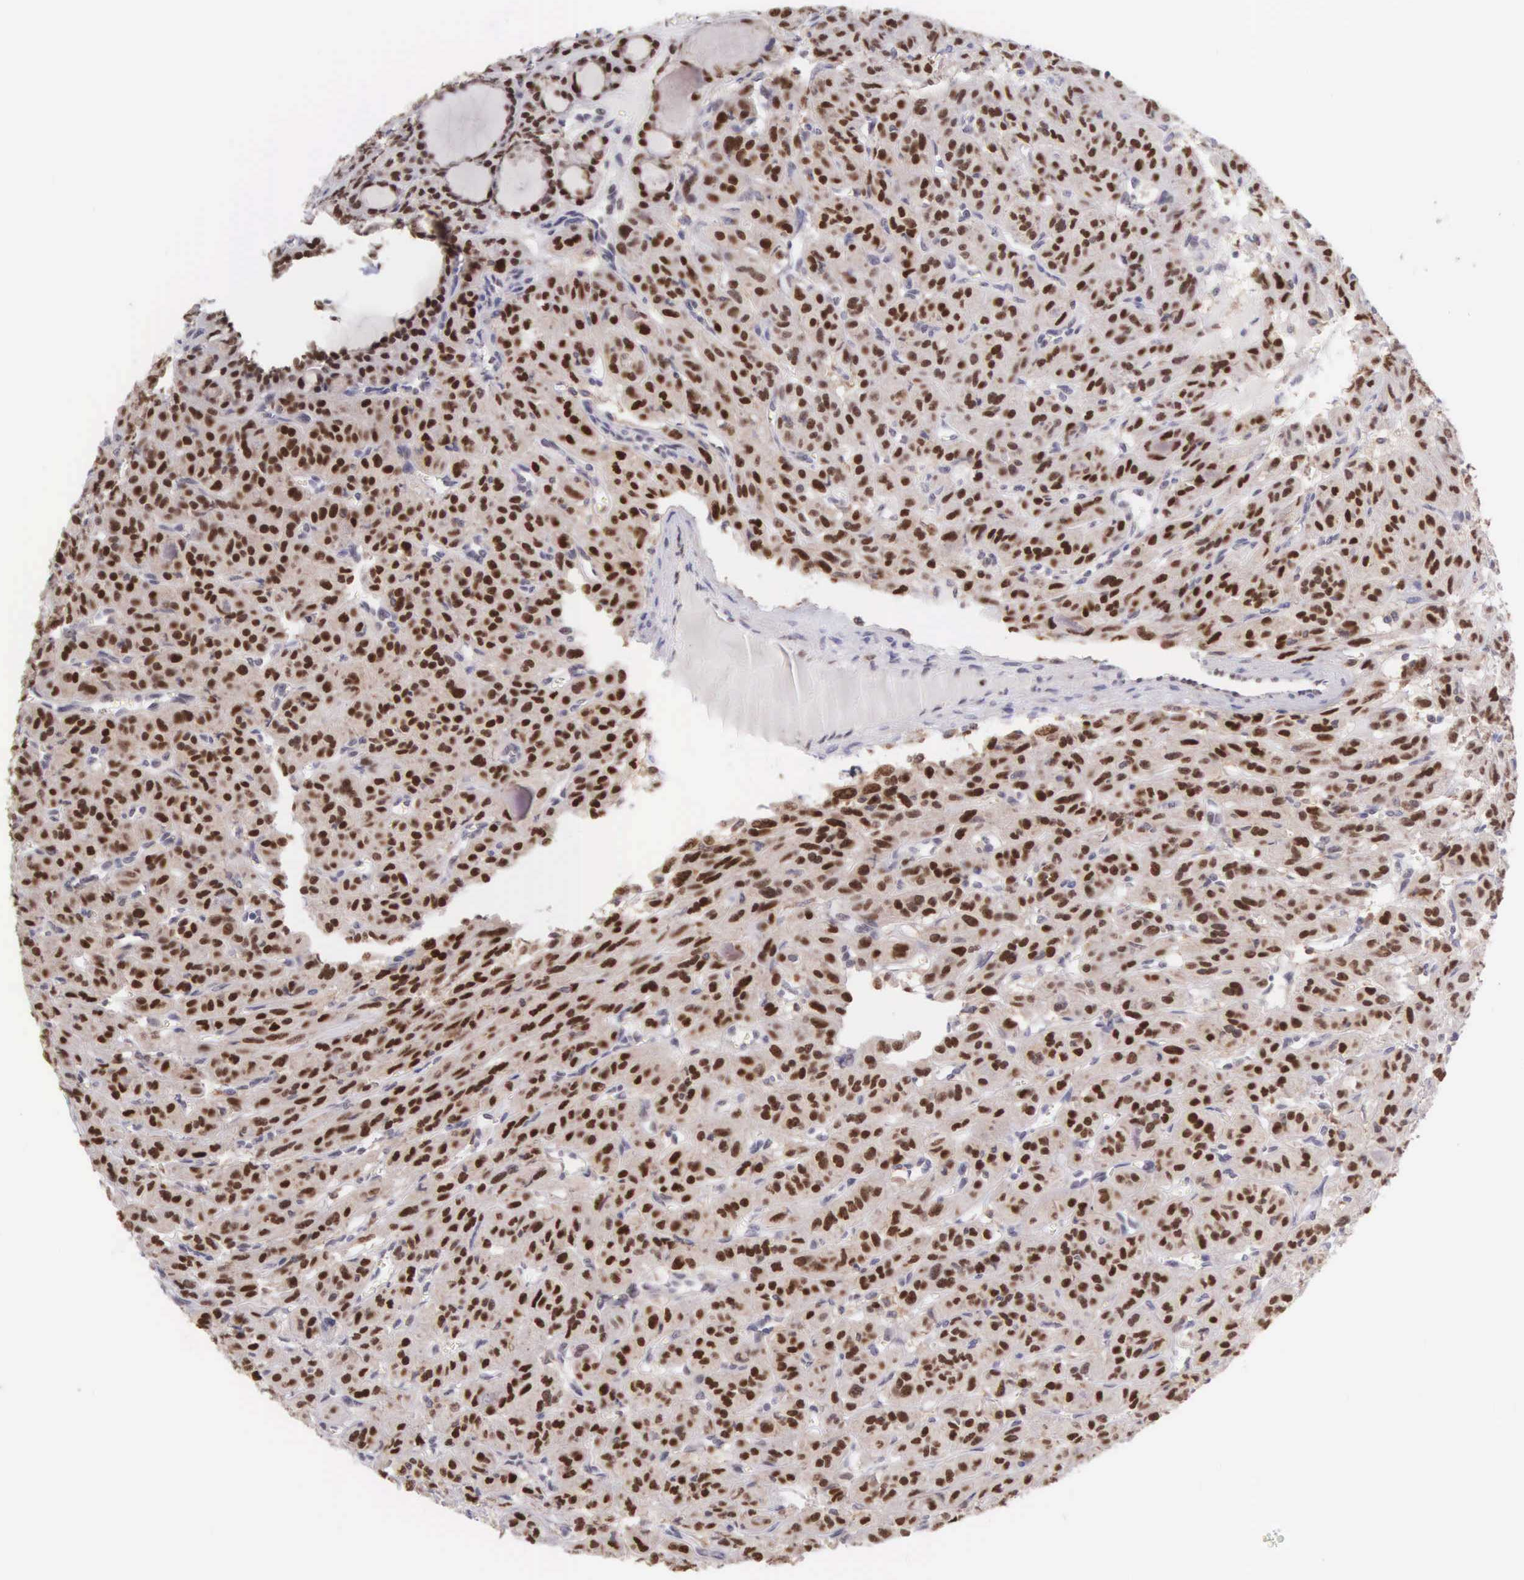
{"staining": {"intensity": "strong", "quantity": ">75%", "location": "nuclear"}, "tissue": "thyroid cancer", "cell_type": "Tumor cells", "image_type": "cancer", "snomed": [{"axis": "morphology", "description": "Follicular adenoma carcinoma, NOS"}, {"axis": "topography", "description": "Thyroid gland"}], "caption": "Human thyroid cancer stained with a protein marker demonstrates strong staining in tumor cells.", "gene": "GRK3", "patient": {"sex": "female", "age": 71}}